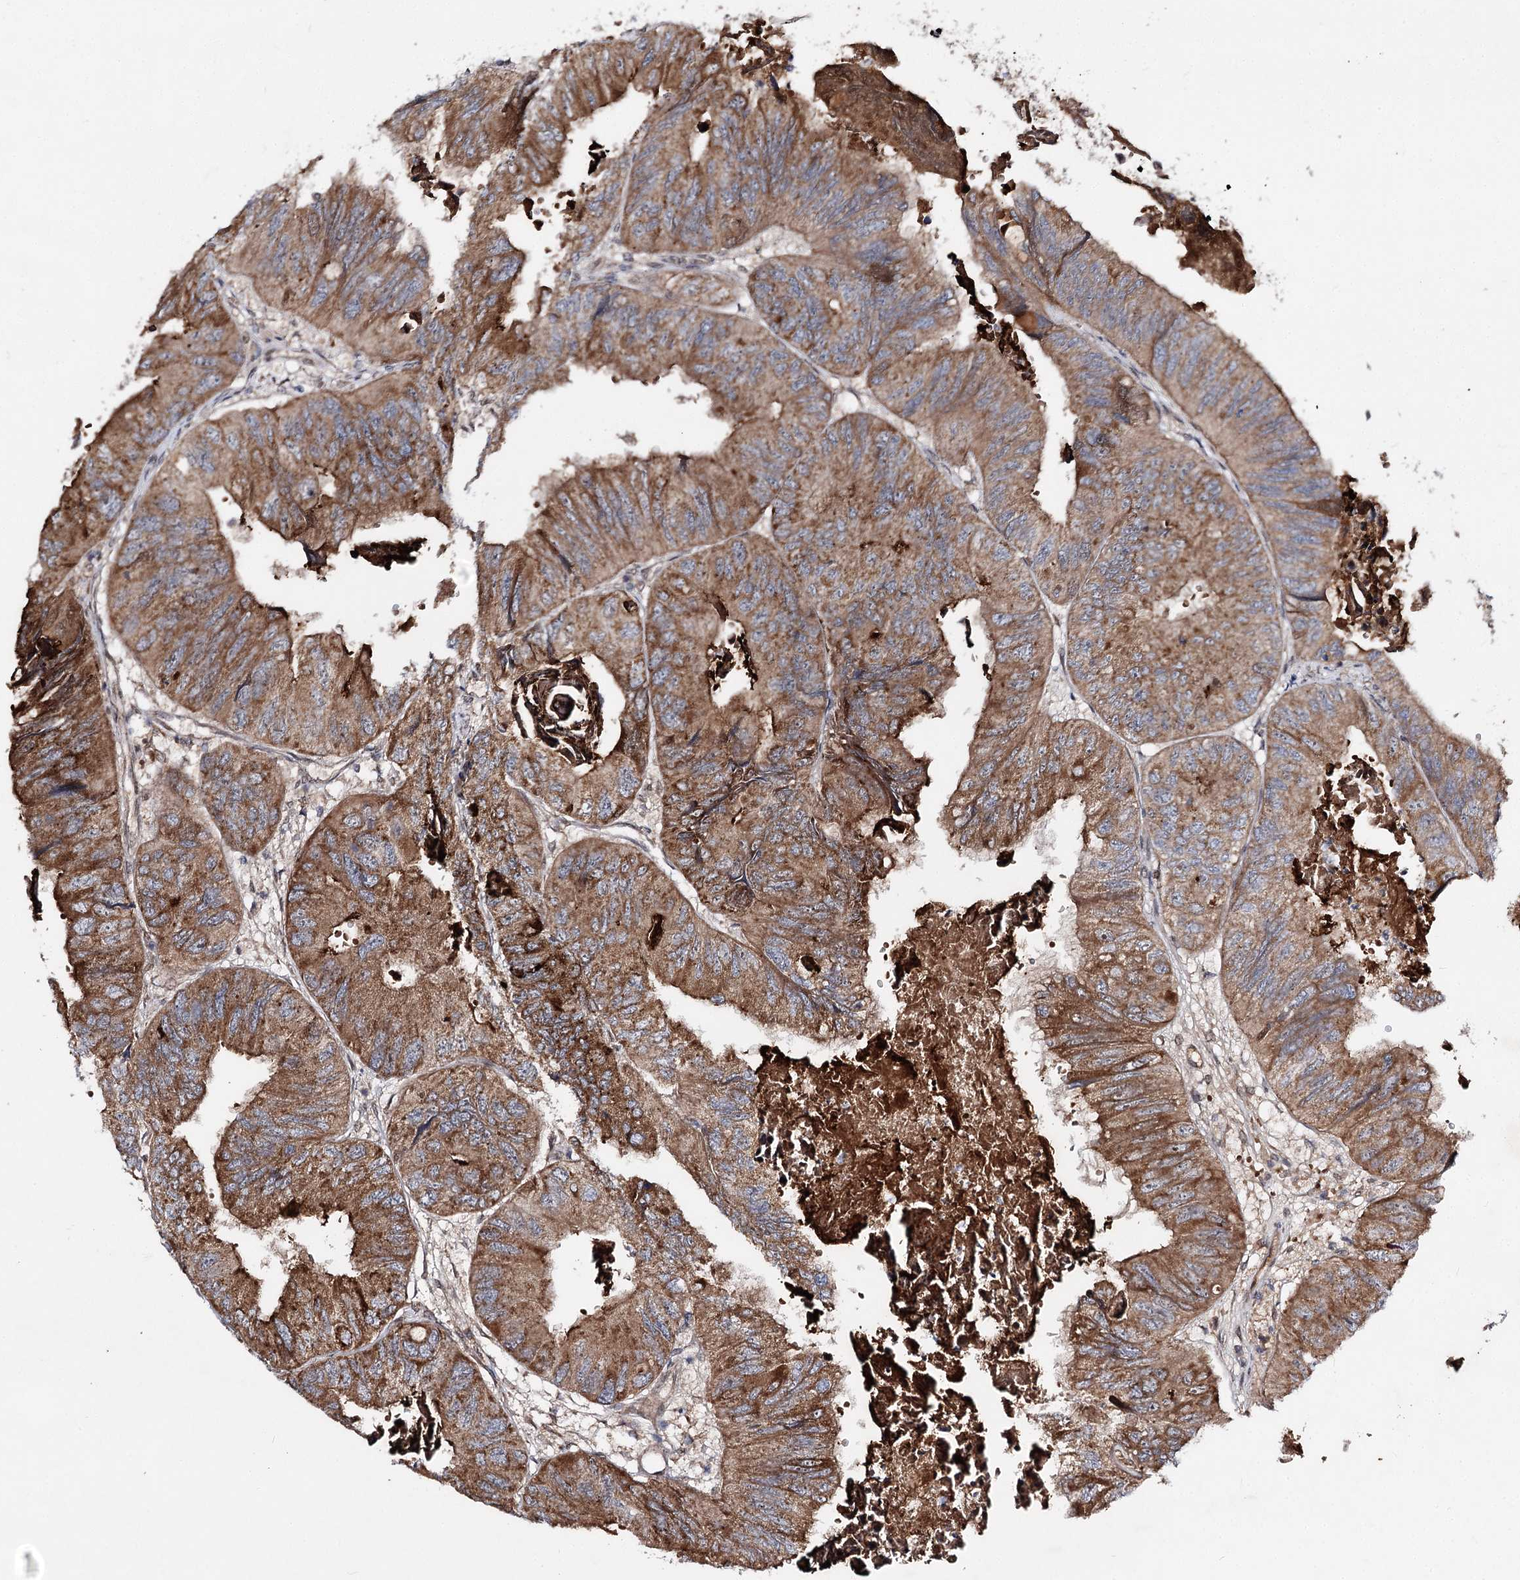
{"staining": {"intensity": "moderate", "quantity": ">75%", "location": "cytoplasmic/membranous"}, "tissue": "colorectal cancer", "cell_type": "Tumor cells", "image_type": "cancer", "snomed": [{"axis": "morphology", "description": "Adenocarcinoma, NOS"}, {"axis": "topography", "description": "Rectum"}], "caption": "Protein analysis of adenocarcinoma (colorectal) tissue exhibits moderate cytoplasmic/membranous positivity in about >75% of tumor cells. Immunohistochemistry (ihc) stains the protein in brown and the nuclei are stained blue.", "gene": "MSANTD2", "patient": {"sex": "male", "age": 63}}